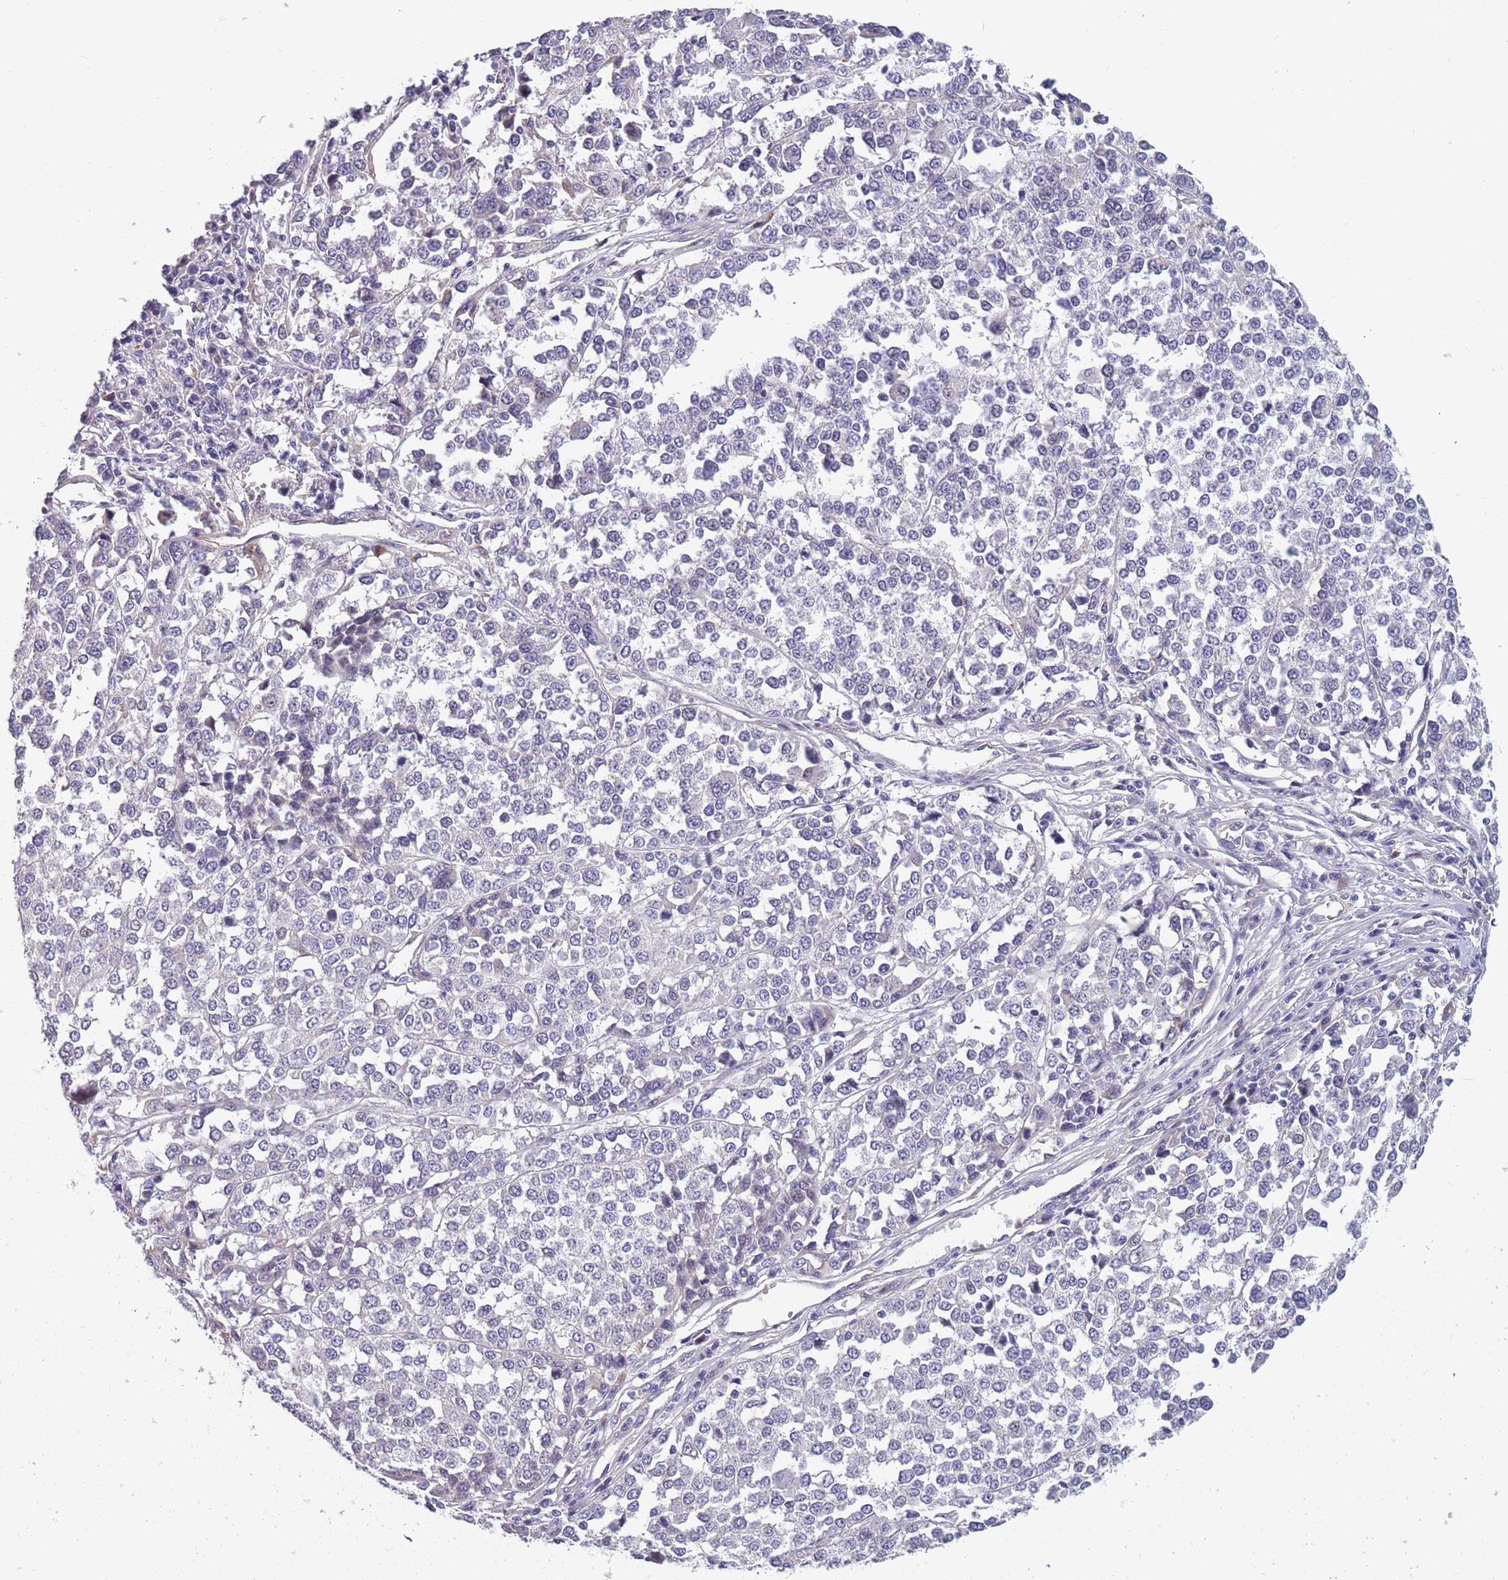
{"staining": {"intensity": "negative", "quantity": "none", "location": "none"}, "tissue": "melanoma", "cell_type": "Tumor cells", "image_type": "cancer", "snomed": [{"axis": "morphology", "description": "Malignant melanoma, Metastatic site"}, {"axis": "topography", "description": "Lymph node"}], "caption": "This is a image of IHC staining of melanoma, which shows no positivity in tumor cells.", "gene": "FAM83F", "patient": {"sex": "male", "age": 44}}